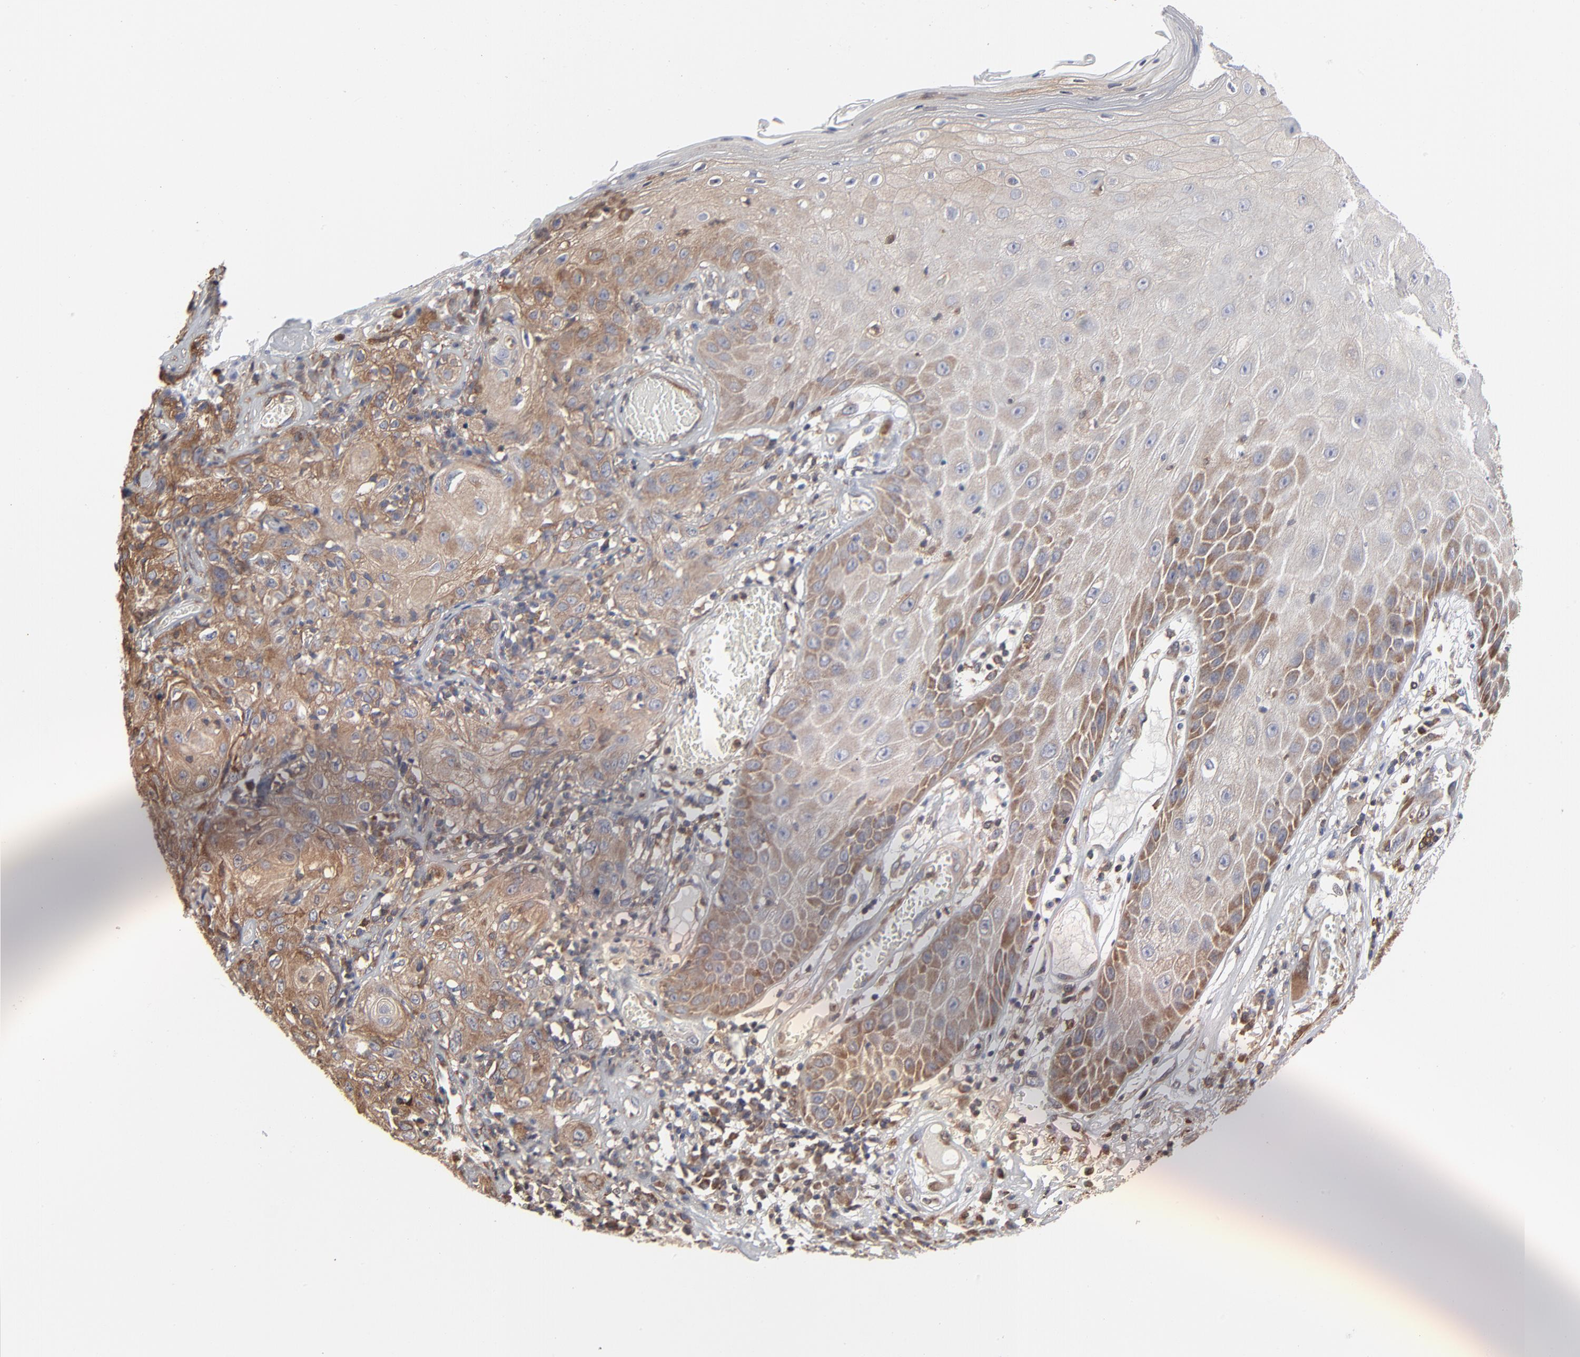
{"staining": {"intensity": "moderate", "quantity": ">75%", "location": "cytoplasmic/membranous"}, "tissue": "skin cancer", "cell_type": "Tumor cells", "image_type": "cancer", "snomed": [{"axis": "morphology", "description": "Squamous cell carcinoma, NOS"}, {"axis": "topography", "description": "Skin"}], "caption": "Skin cancer (squamous cell carcinoma) stained with a brown dye demonstrates moderate cytoplasmic/membranous positive staining in about >75% of tumor cells.", "gene": "MAP2K1", "patient": {"sex": "male", "age": 65}}